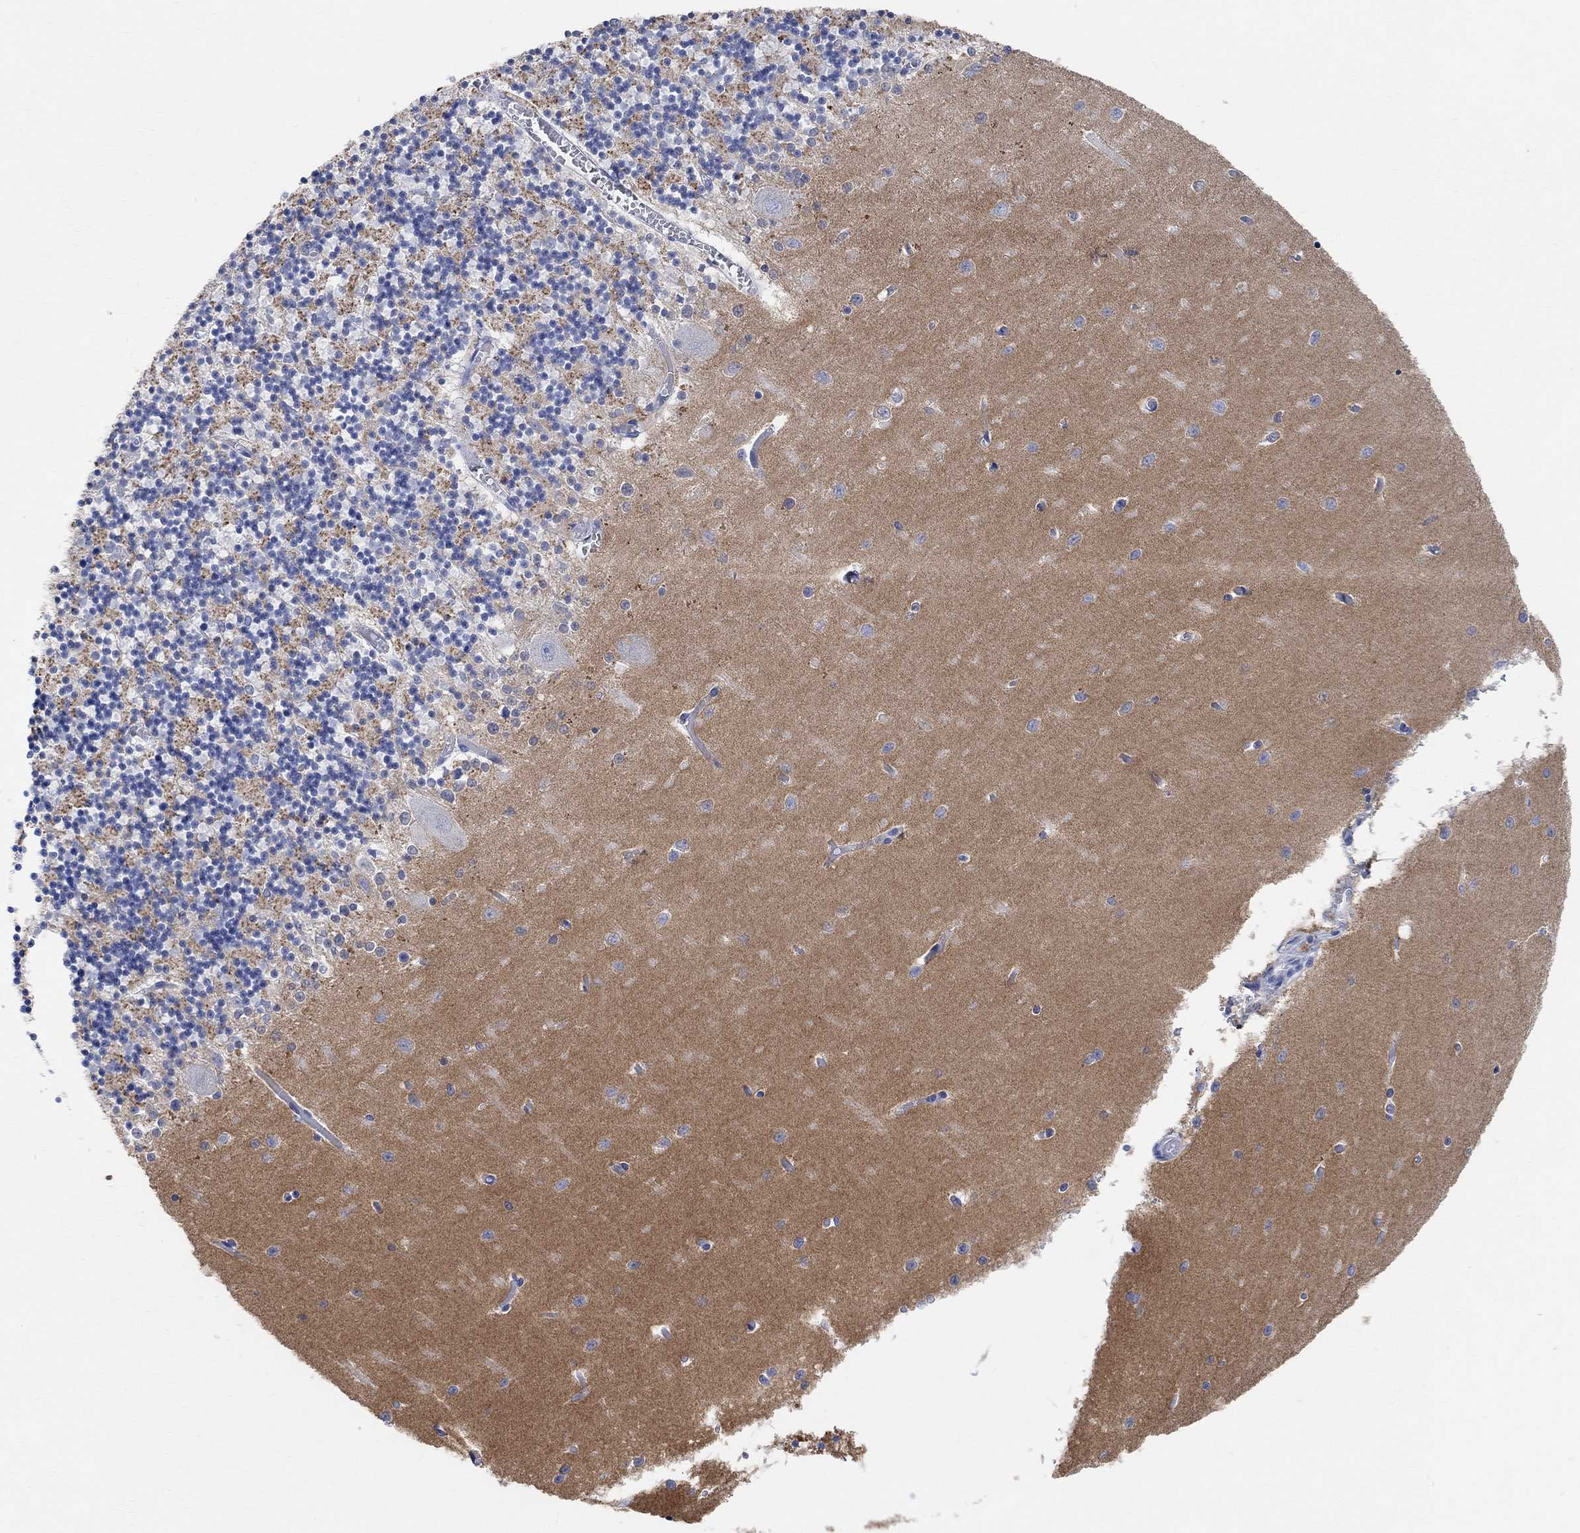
{"staining": {"intensity": "negative", "quantity": "none", "location": "none"}, "tissue": "cerebellum", "cell_type": "Cells in granular layer", "image_type": "normal", "snomed": [{"axis": "morphology", "description": "Normal tissue, NOS"}, {"axis": "topography", "description": "Cerebellum"}], "caption": "The histopathology image exhibits no staining of cells in granular layer in benign cerebellum. (Brightfield microscopy of DAB IHC at high magnification).", "gene": "SYT12", "patient": {"sex": "female", "age": 64}}